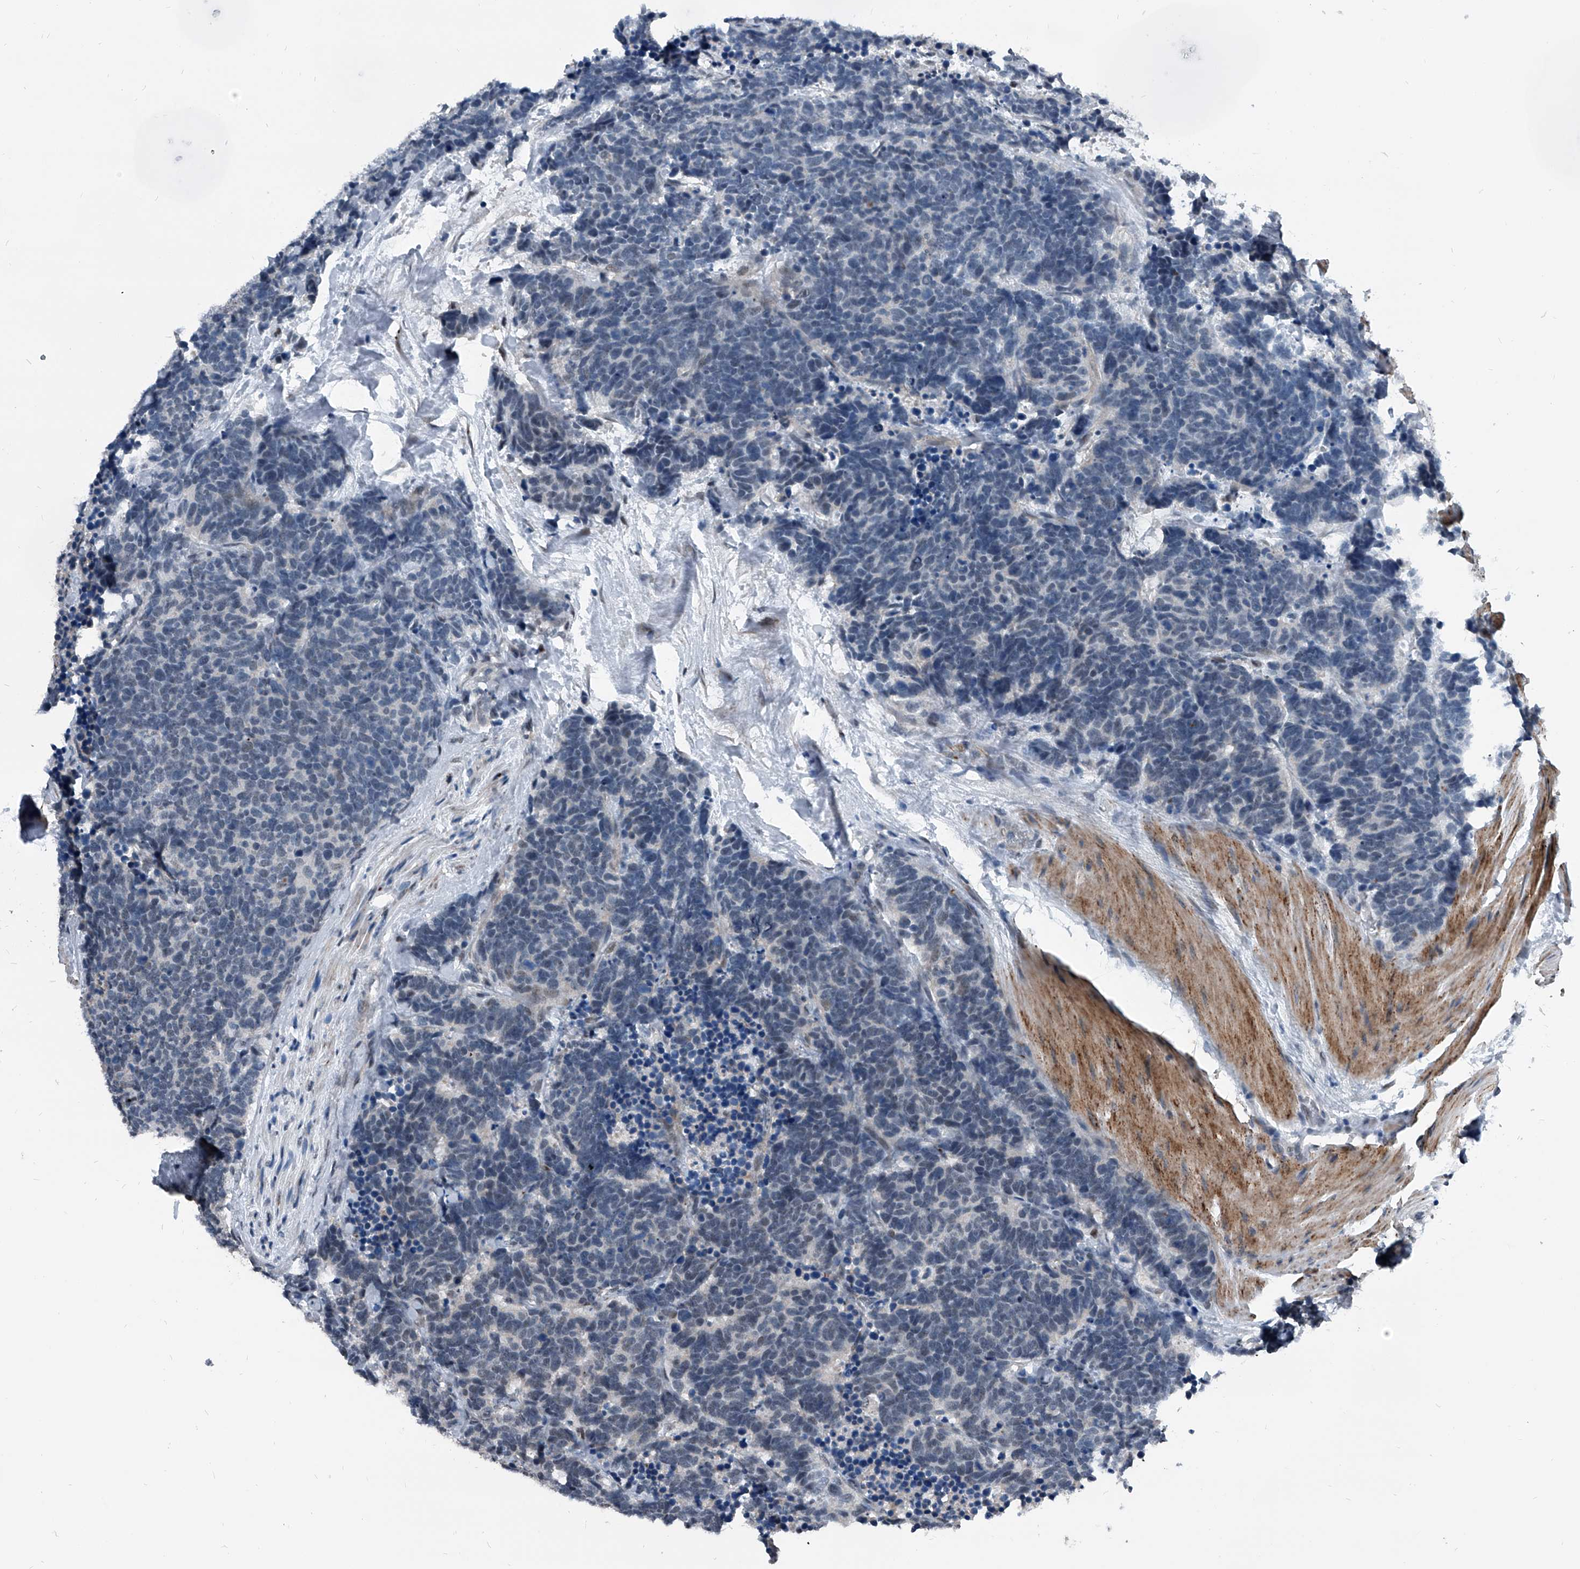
{"staining": {"intensity": "negative", "quantity": "none", "location": "none"}, "tissue": "carcinoid", "cell_type": "Tumor cells", "image_type": "cancer", "snomed": [{"axis": "morphology", "description": "Carcinoma, NOS"}, {"axis": "morphology", "description": "Carcinoid, malignant, NOS"}, {"axis": "topography", "description": "Urinary bladder"}], "caption": "IHC of carcinoid (malignant) exhibits no expression in tumor cells. (Immunohistochemistry (ihc), brightfield microscopy, high magnification).", "gene": "MEN1", "patient": {"sex": "male", "age": 57}}